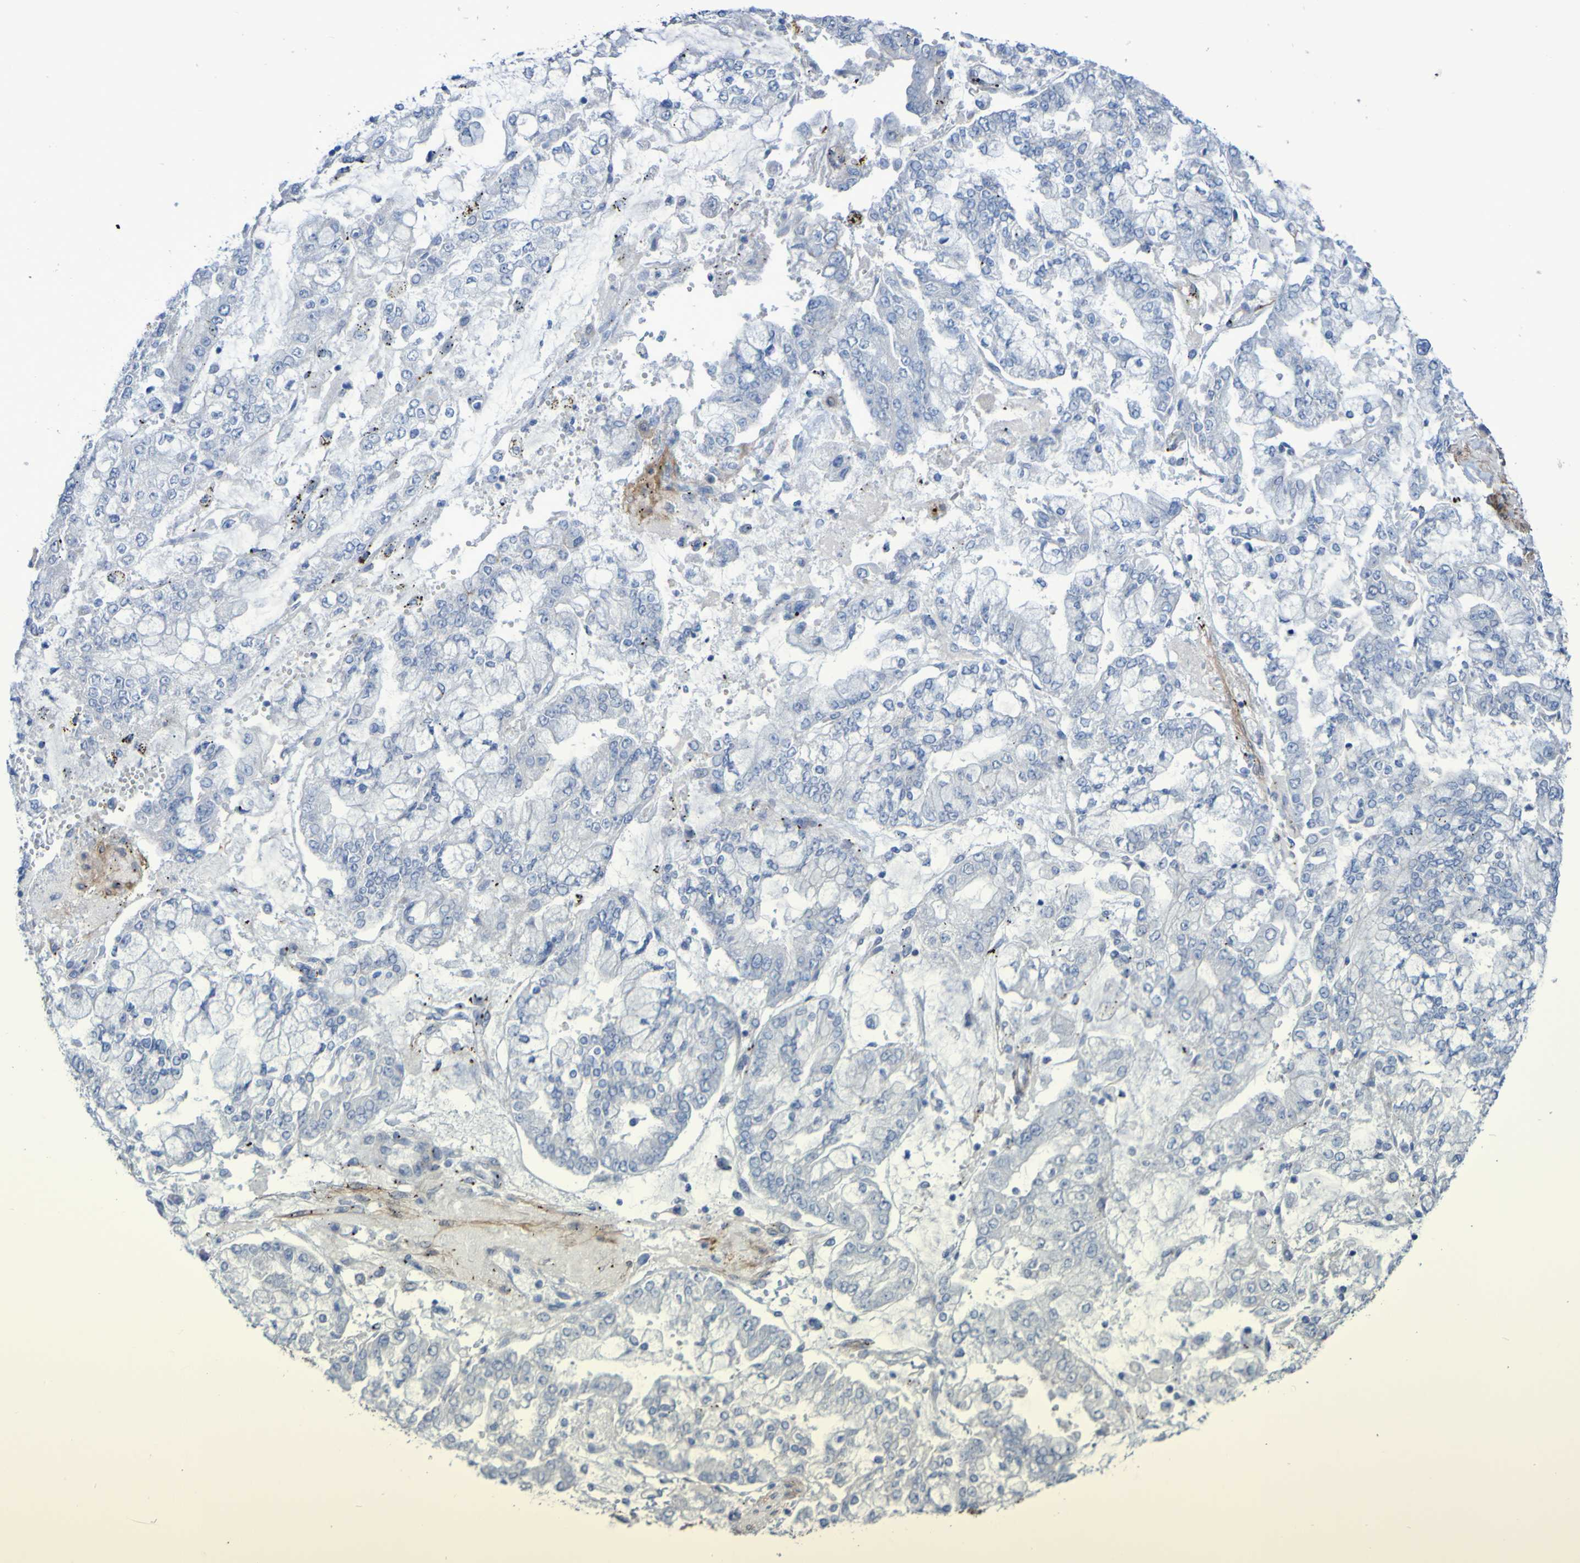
{"staining": {"intensity": "negative", "quantity": "none", "location": "none"}, "tissue": "stomach cancer", "cell_type": "Tumor cells", "image_type": "cancer", "snomed": [{"axis": "morphology", "description": "Adenocarcinoma, NOS"}, {"axis": "topography", "description": "Stomach"}], "caption": "A photomicrograph of stomach cancer (adenocarcinoma) stained for a protein reveals no brown staining in tumor cells.", "gene": "LPP", "patient": {"sex": "male", "age": 76}}